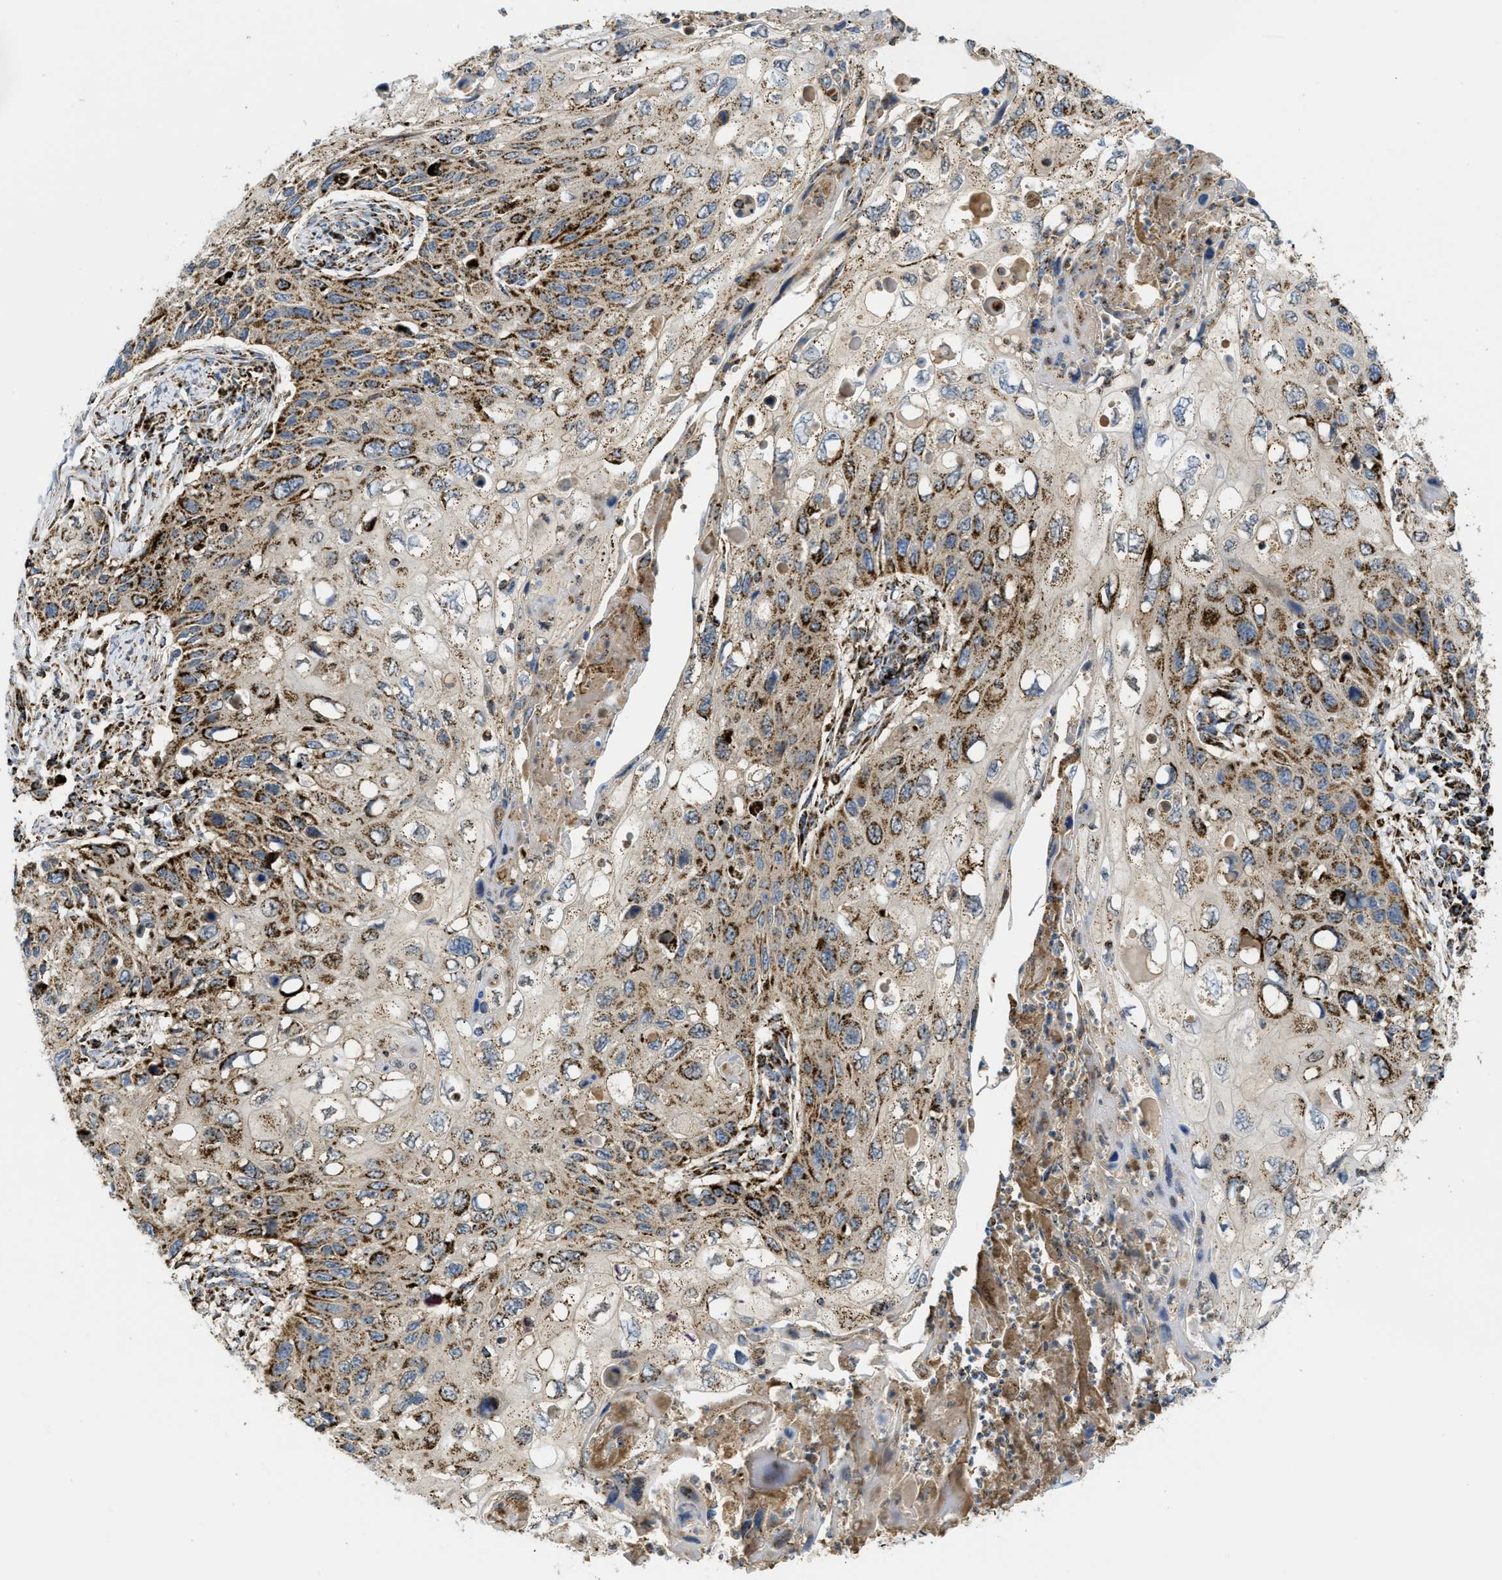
{"staining": {"intensity": "strong", "quantity": ">75%", "location": "cytoplasmic/membranous"}, "tissue": "cervical cancer", "cell_type": "Tumor cells", "image_type": "cancer", "snomed": [{"axis": "morphology", "description": "Squamous cell carcinoma, NOS"}, {"axis": "topography", "description": "Cervix"}], "caption": "The histopathology image shows a brown stain indicating the presence of a protein in the cytoplasmic/membranous of tumor cells in cervical squamous cell carcinoma.", "gene": "SQOR", "patient": {"sex": "female", "age": 70}}